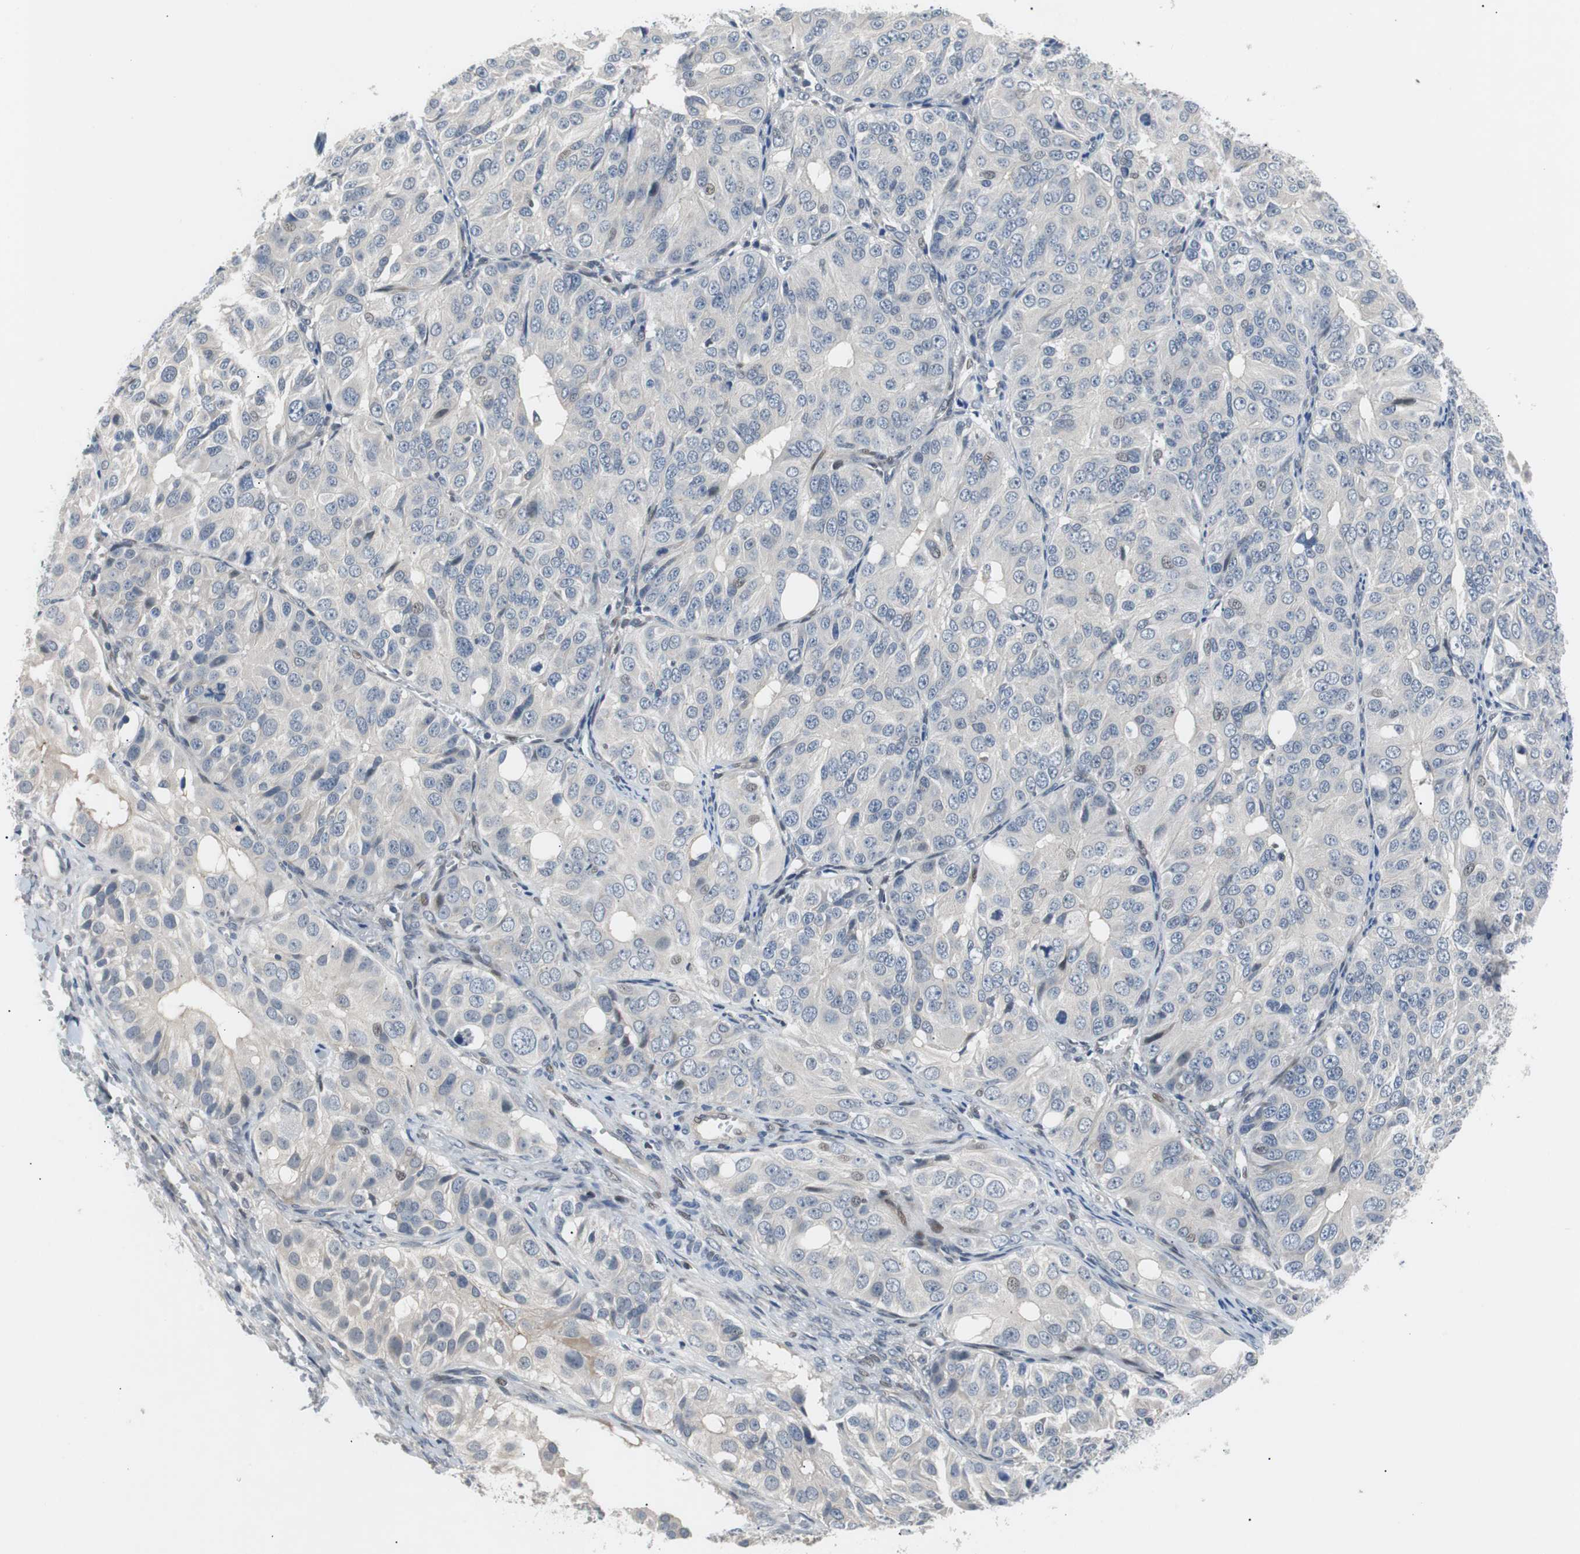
{"staining": {"intensity": "negative", "quantity": "none", "location": "none"}, "tissue": "ovarian cancer", "cell_type": "Tumor cells", "image_type": "cancer", "snomed": [{"axis": "morphology", "description": "Carcinoma, endometroid"}, {"axis": "topography", "description": "Ovary"}], "caption": "Histopathology image shows no protein expression in tumor cells of ovarian endometroid carcinoma tissue.", "gene": "MAP2K4", "patient": {"sex": "female", "age": 51}}